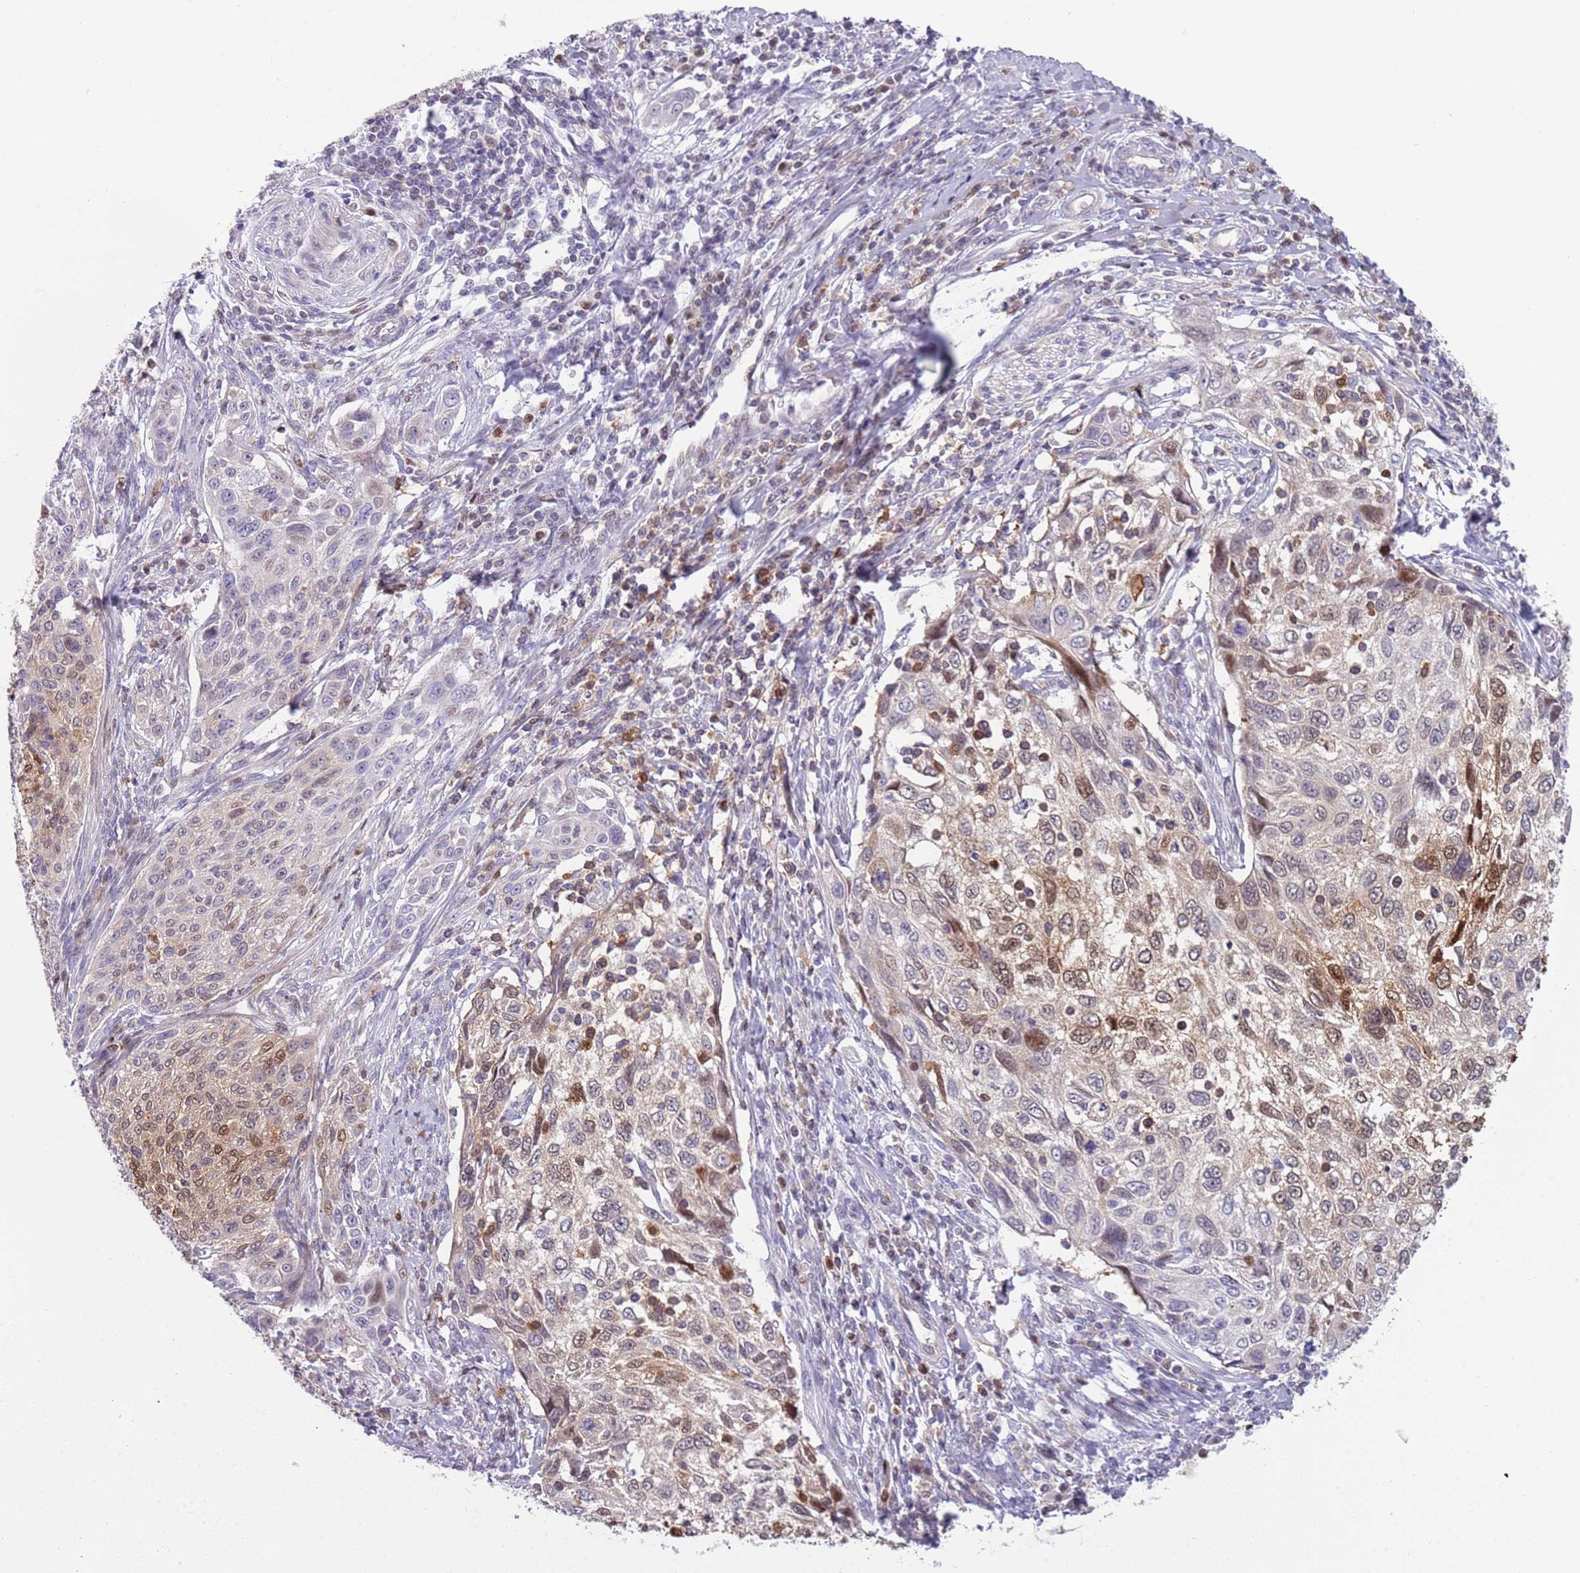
{"staining": {"intensity": "moderate", "quantity": "<25%", "location": "cytoplasmic/membranous,nuclear"}, "tissue": "cervical cancer", "cell_type": "Tumor cells", "image_type": "cancer", "snomed": [{"axis": "morphology", "description": "Squamous cell carcinoma, NOS"}, {"axis": "topography", "description": "Cervix"}], "caption": "Immunohistochemistry of cervical cancer demonstrates low levels of moderate cytoplasmic/membranous and nuclear staining in approximately <25% of tumor cells. (Stains: DAB in brown, nuclei in blue, Microscopy: brightfield microscopy at high magnification).", "gene": "NBPF6", "patient": {"sex": "female", "age": 70}}